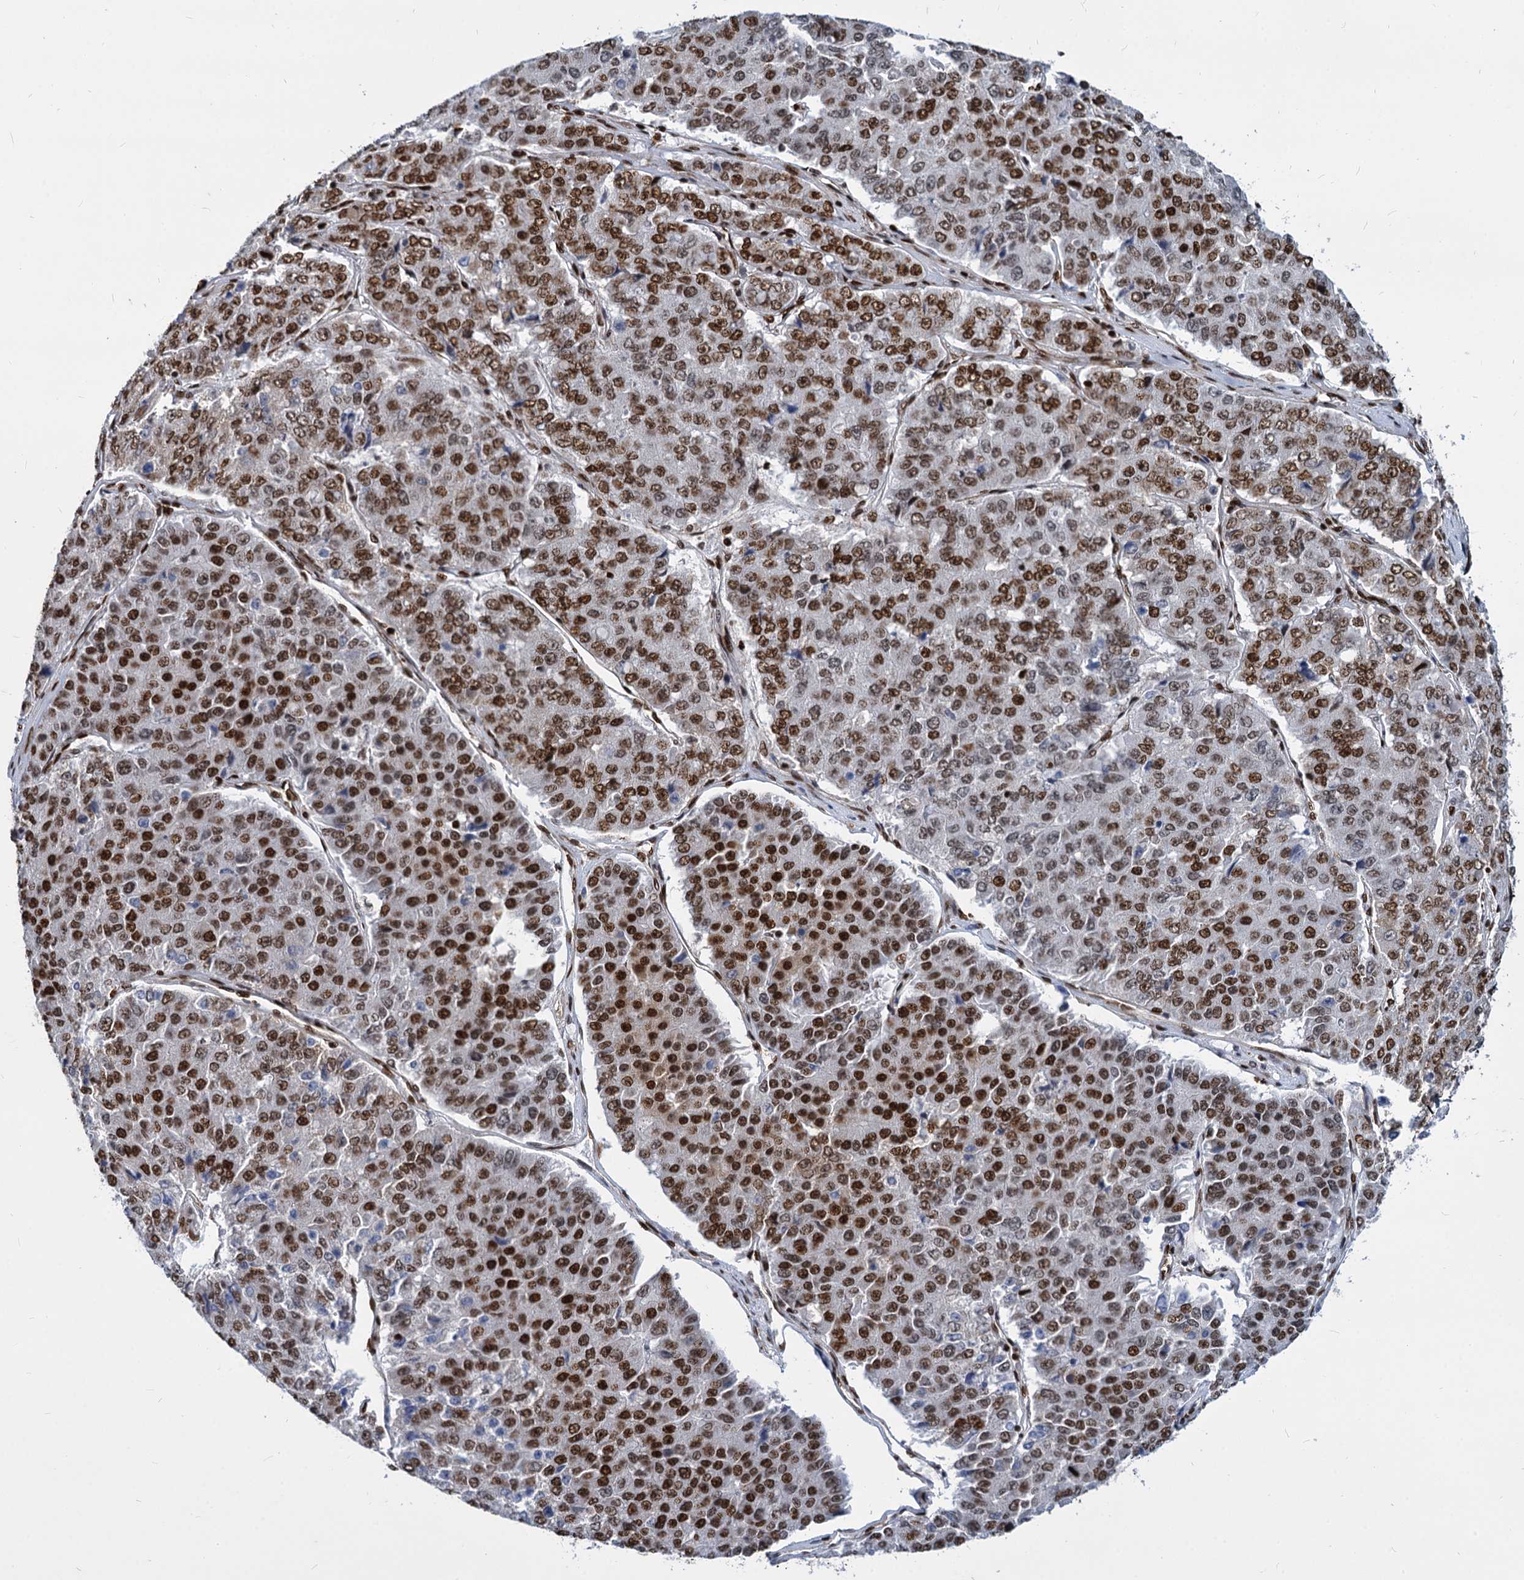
{"staining": {"intensity": "strong", "quantity": "25%-75%", "location": "nuclear"}, "tissue": "pancreatic cancer", "cell_type": "Tumor cells", "image_type": "cancer", "snomed": [{"axis": "morphology", "description": "Adenocarcinoma, NOS"}, {"axis": "topography", "description": "Pancreas"}], "caption": "Protein staining displays strong nuclear staining in about 25%-75% of tumor cells in pancreatic cancer (adenocarcinoma).", "gene": "MECP2", "patient": {"sex": "male", "age": 50}}